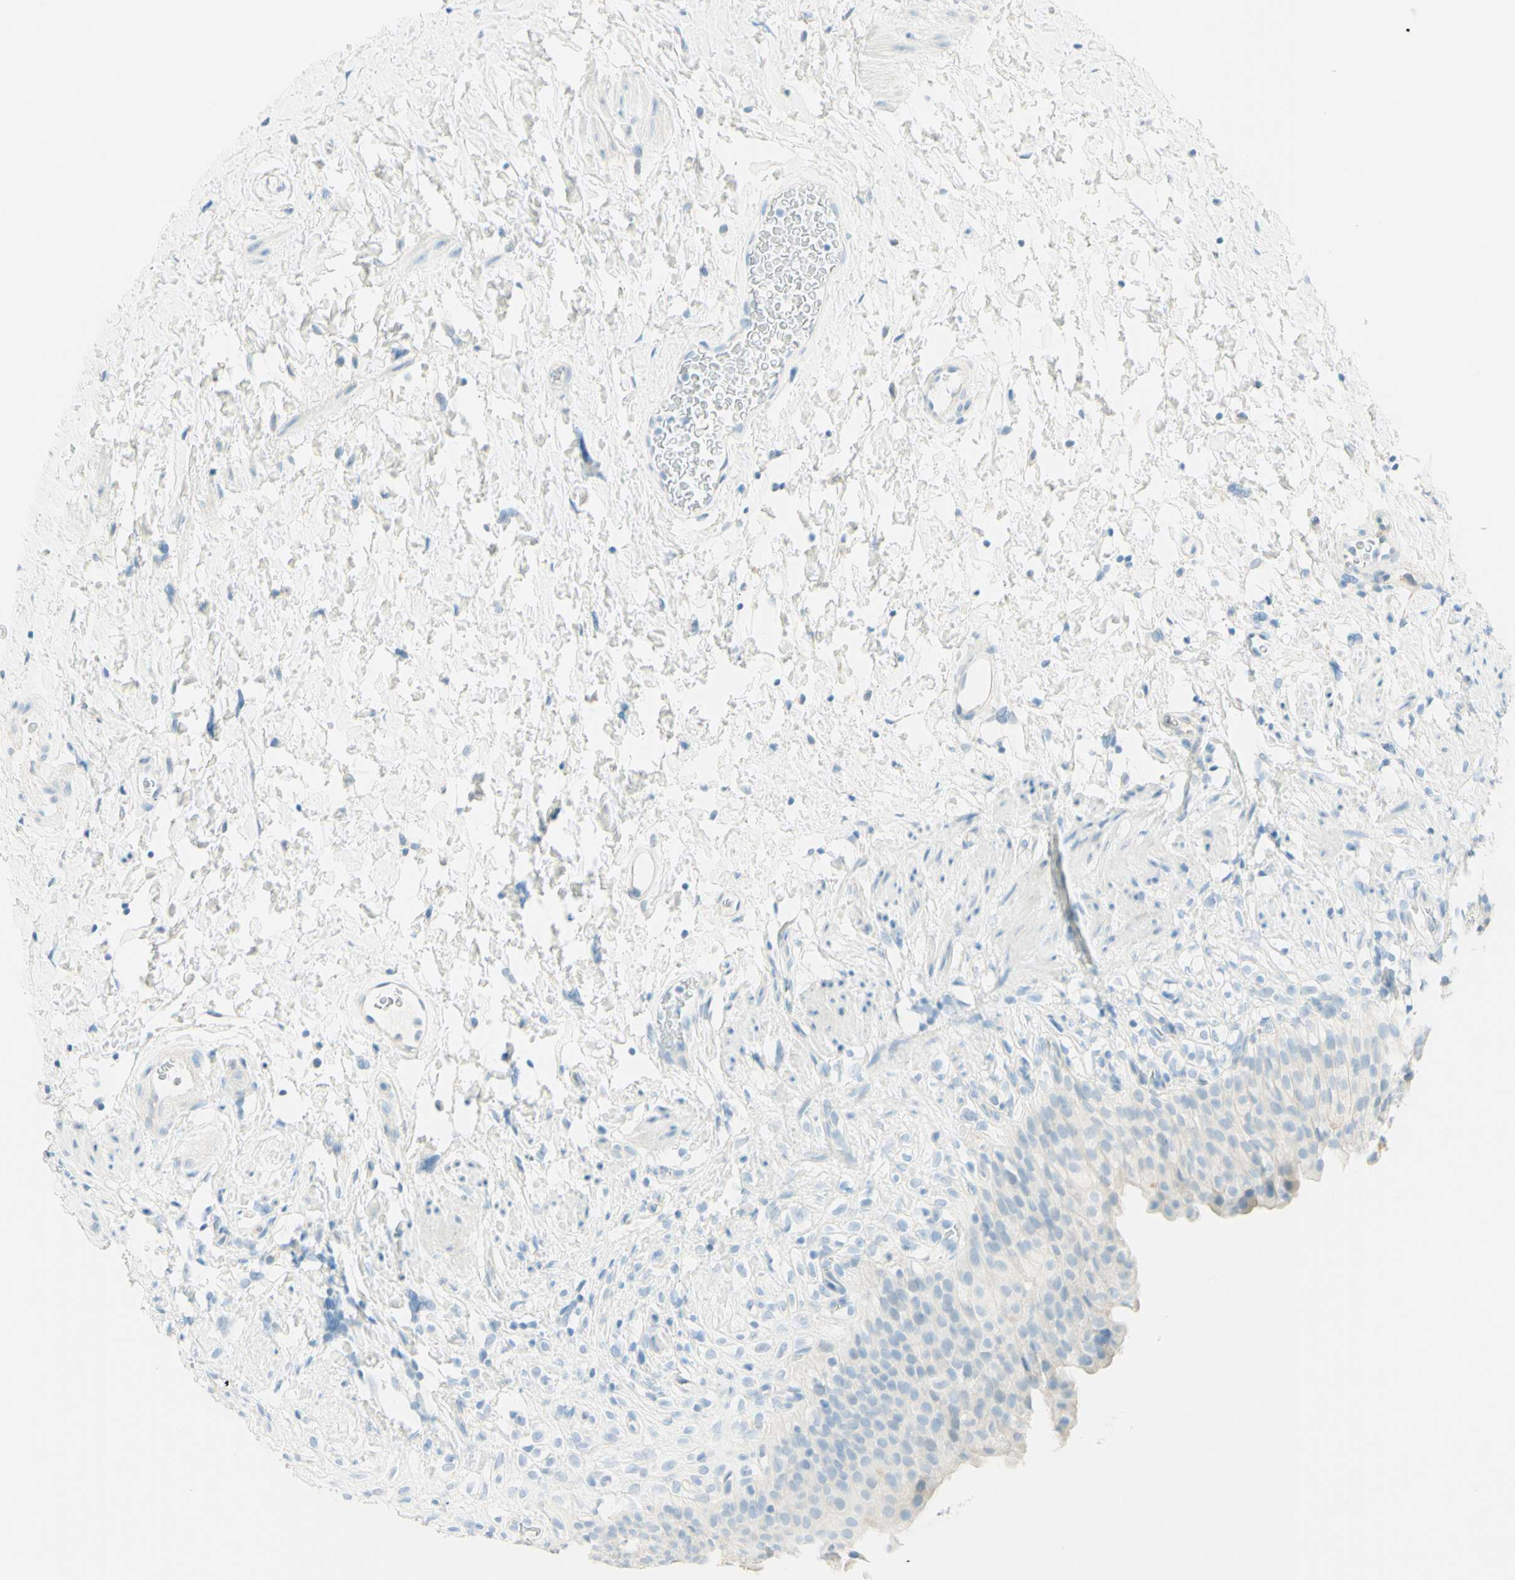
{"staining": {"intensity": "weak", "quantity": "<25%", "location": "cytoplasmic/membranous"}, "tissue": "urinary bladder", "cell_type": "Urothelial cells", "image_type": "normal", "snomed": [{"axis": "morphology", "description": "Normal tissue, NOS"}, {"axis": "topography", "description": "Urinary bladder"}], "caption": "IHC histopathology image of benign human urinary bladder stained for a protein (brown), which demonstrates no positivity in urothelial cells. (Stains: DAB immunohistochemistry (IHC) with hematoxylin counter stain, Microscopy: brightfield microscopy at high magnification).", "gene": "TMEM132D", "patient": {"sex": "female", "age": 79}}